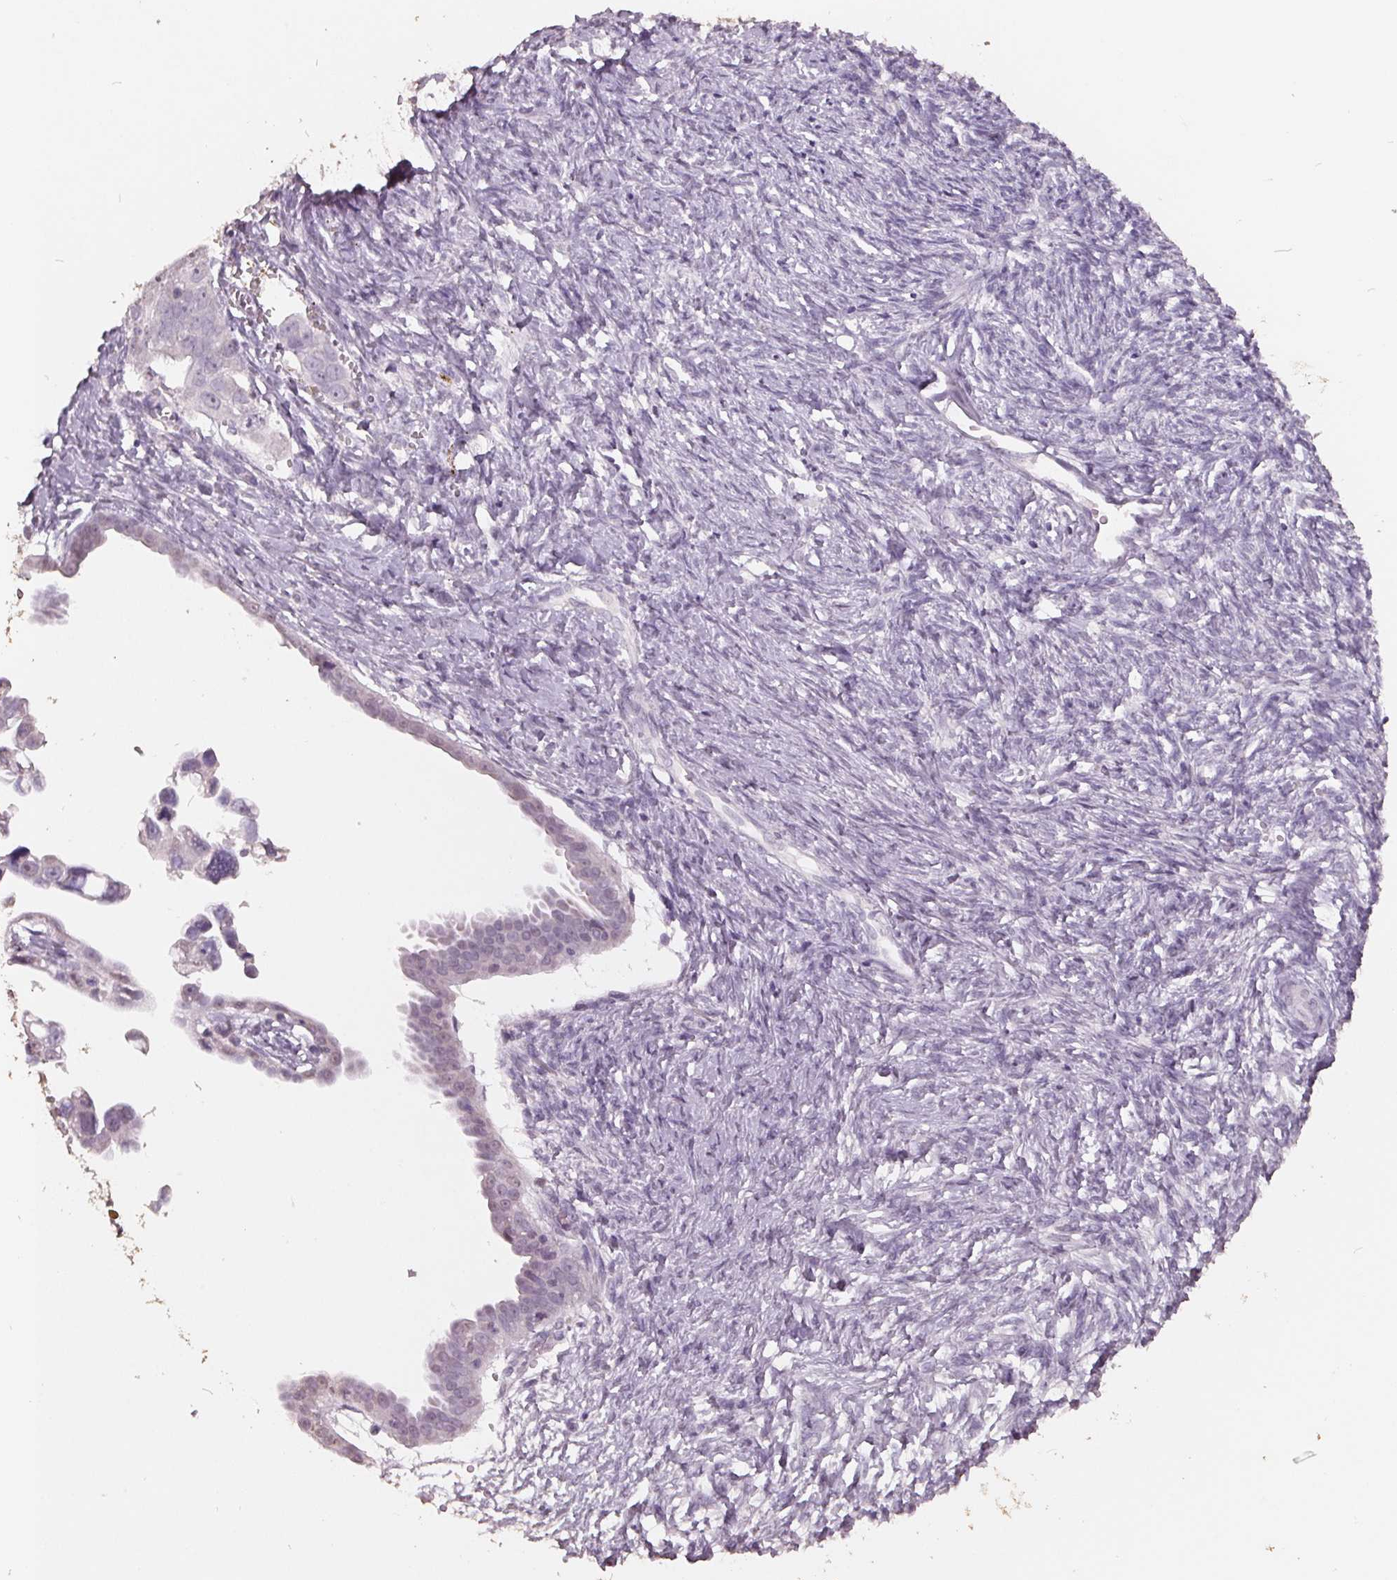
{"staining": {"intensity": "negative", "quantity": "none", "location": "none"}, "tissue": "ovarian cancer", "cell_type": "Tumor cells", "image_type": "cancer", "snomed": [{"axis": "morphology", "description": "Cystadenocarcinoma, serous, NOS"}, {"axis": "topography", "description": "Ovary"}], "caption": "This is an immunohistochemistry histopathology image of ovarian cancer (serous cystadenocarcinoma). There is no staining in tumor cells.", "gene": "FTCD", "patient": {"sex": "female", "age": 59}}